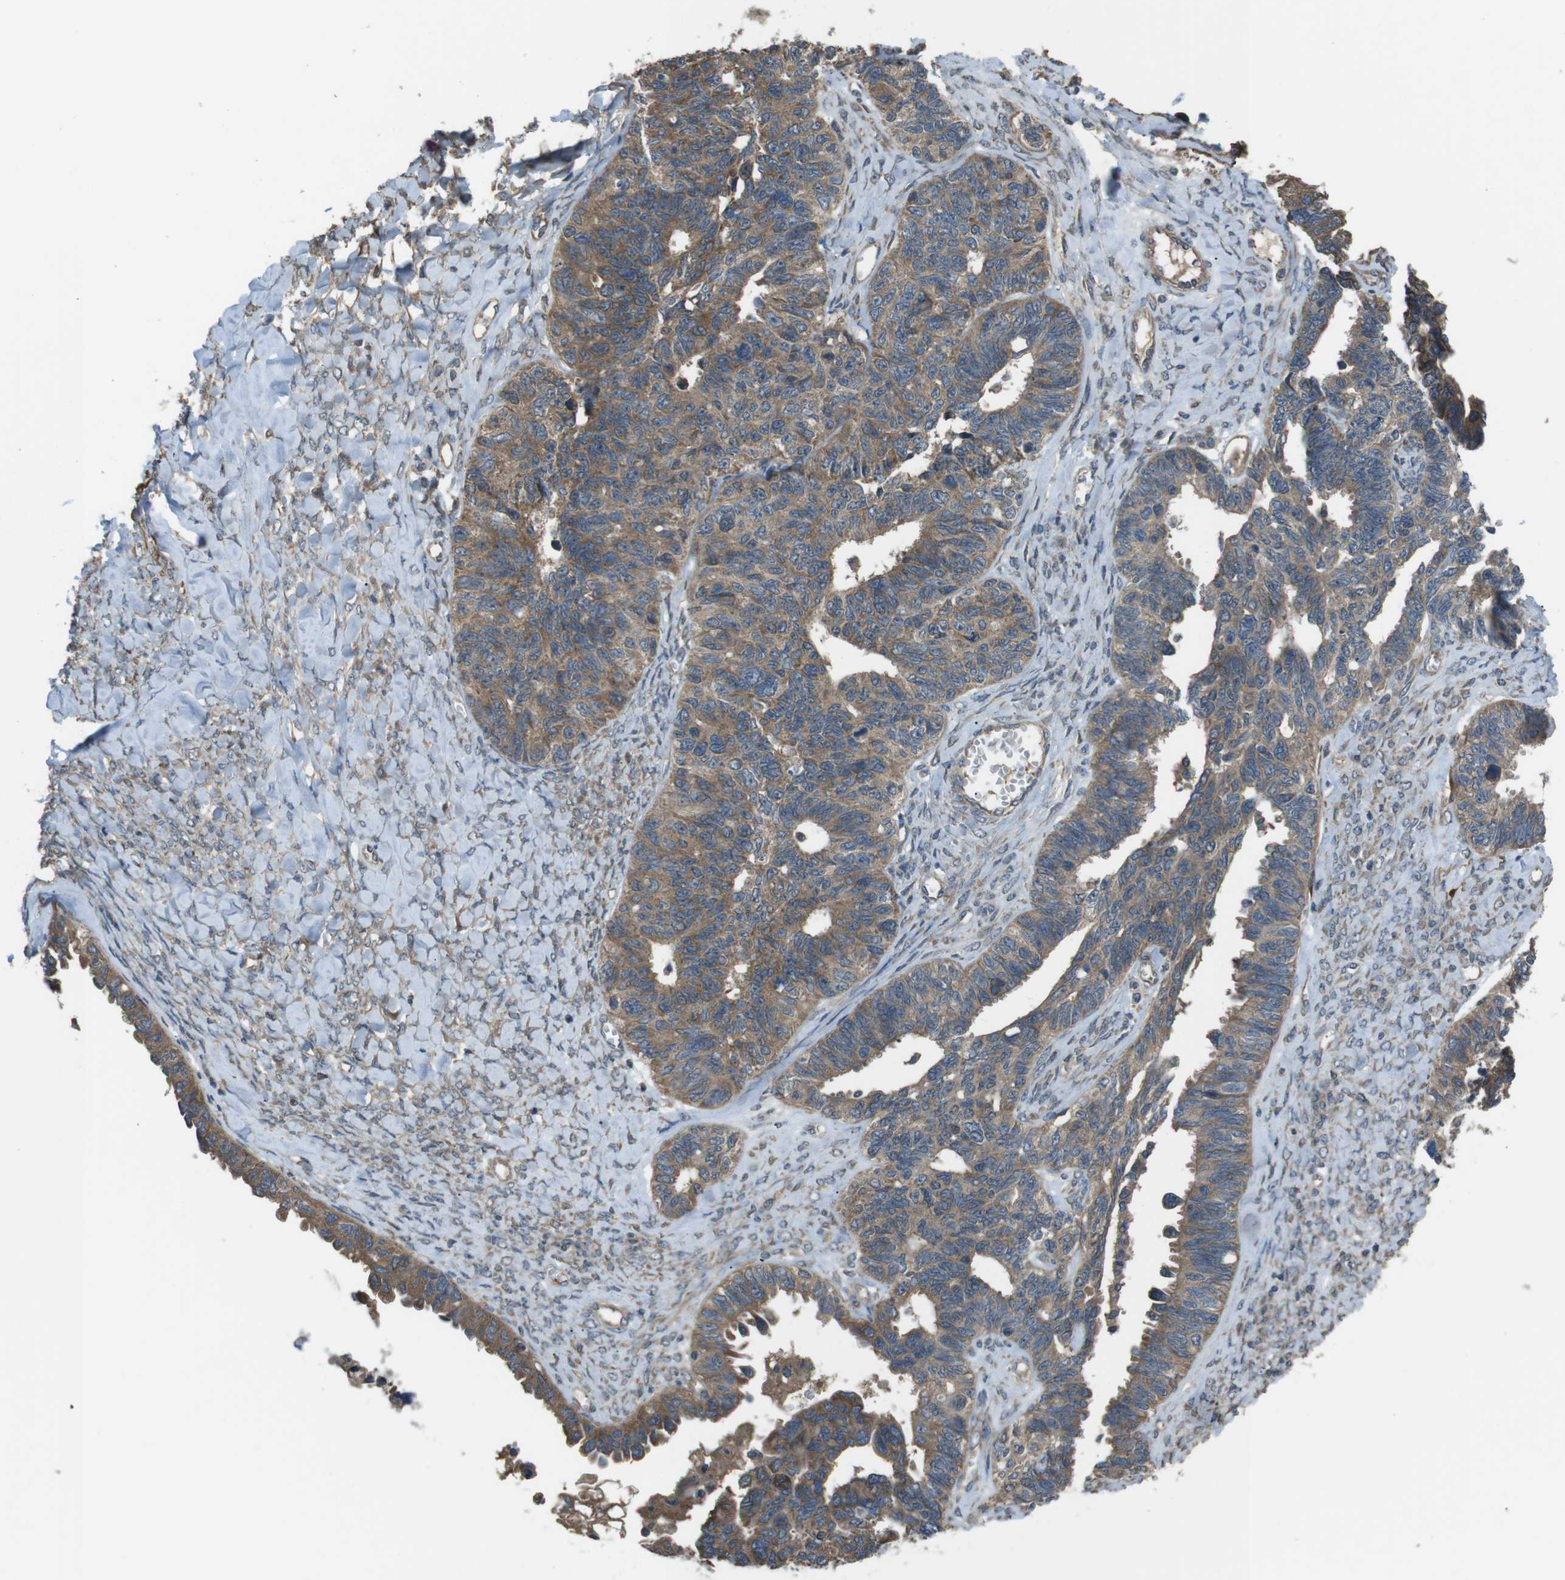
{"staining": {"intensity": "moderate", "quantity": ">75%", "location": "cytoplasmic/membranous"}, "tissue": "ovarian cancer", "cell_type": "Tumor cells", "image_type": "cancer", "snomed": [{"axis": "morphology", "description": "Cystadenocarcinoma, serous, NOS"}, {"axis": "topography", "description": "Ovary"}], "caption": "Protein expression analysis of human ovarian cancer (serous cystadenocarcinoma) reveals moderate cytoplasmic/membranous positivity in about >75% of tumor cells.", "gene": "FUT2", "patient": {"sex": "female", "age": 79}}